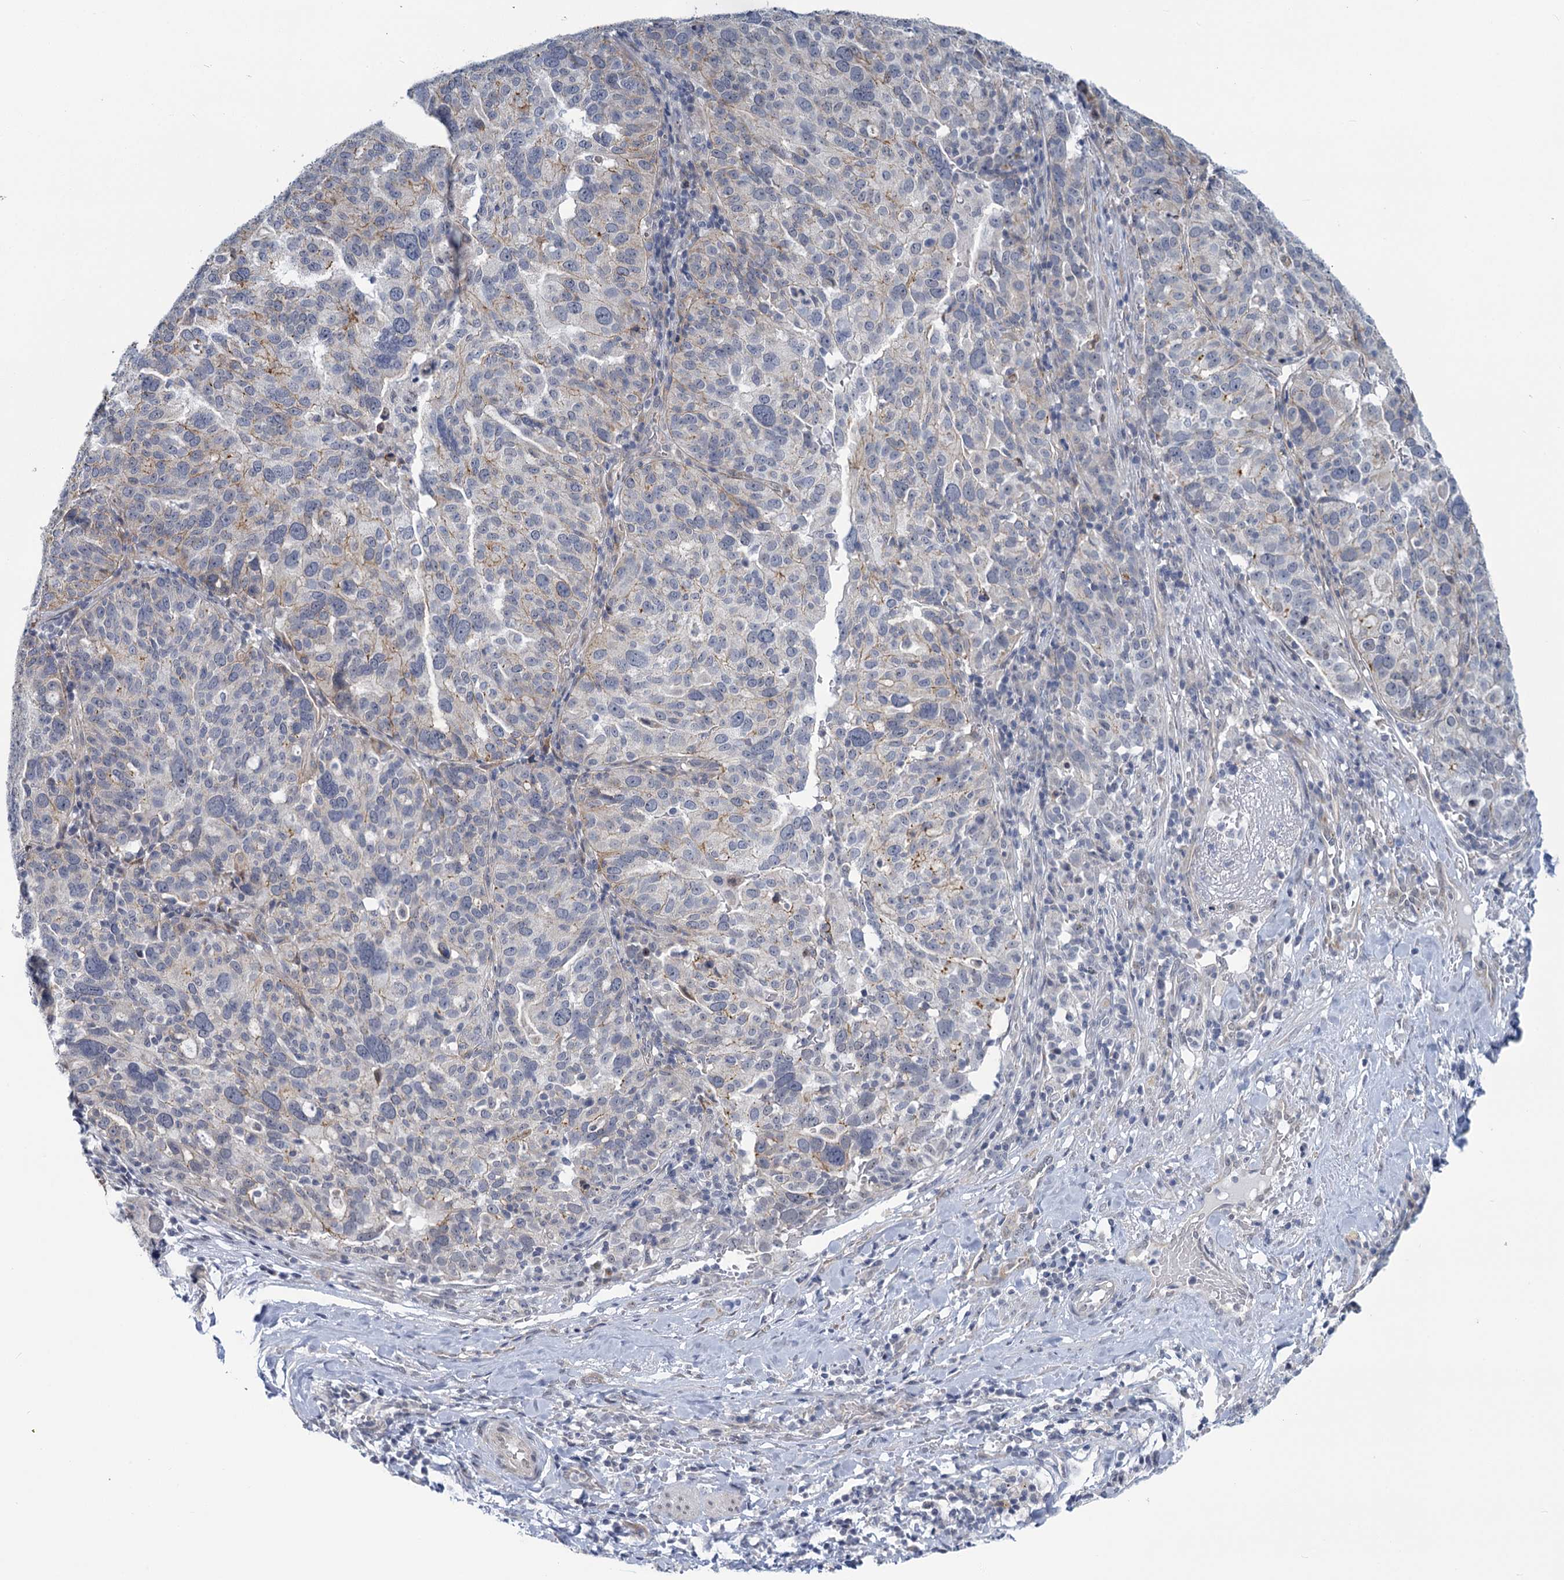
{"staining": {"intensity": "negative", "quantity": "none", "location": "none"}, "tissue": "ovarian cancer", "cell_type": "Tumor cells", "image_type": "cancer", "snomed": [{"axis": "morphology", "description": "Cystadenocarcinoma, serous, NOS"}, {"axis": "topography", "description": "Ovary"}], "caption": "A photomicrograph of ovarian serous cystadenocarcinoma stained for a protein reveals no brown staining in tumor cells.", "gene": "MBLAC2", "patient": {"sex": "female", "age": 59}}